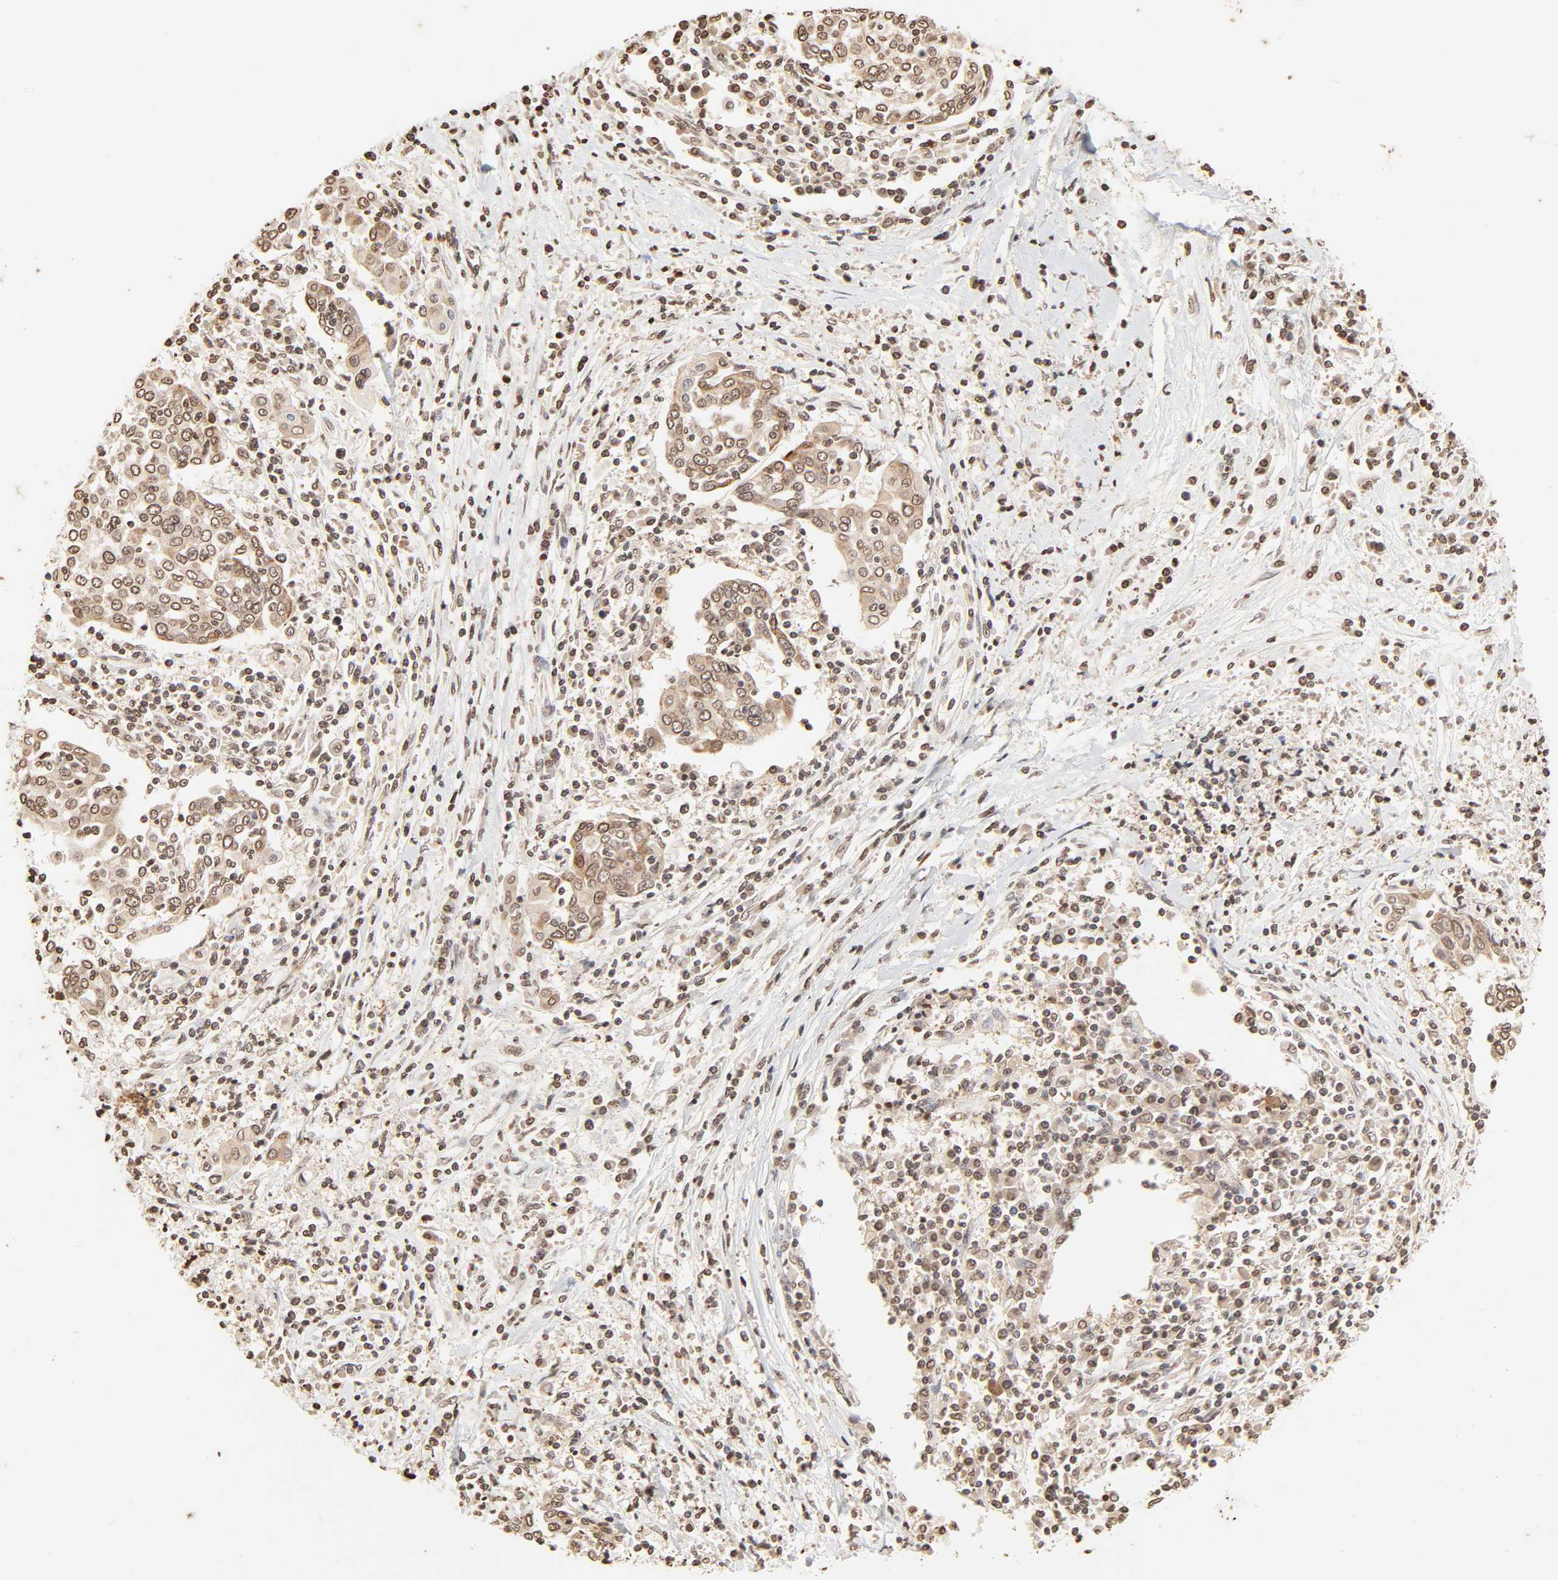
{"staining": {"intensity": "moderate", "quantity": ">75%", "location": "cytoplasmic/membranous,nuclear"}, "tissue": "cervical cancer", "cell_type": "Tumor cells", "image_type": "cancer", "snomed": [{"axis": "morphology", "description": "Squamous cell carcinoma, NOS"}, {"axis": "topography", "description": "Cervix"}], "caption": "Immunohistochemistry (DAB (3,3'-diaminobenzidine)) staining of cervical cancer (squamous cell carcinoma) shows moderate cytoplasmic/membranous and nuclear protein positivity in about >75% of tumor cells.", "gene": "TBL1X", "patient": {"sex": "female", "age": 40}}